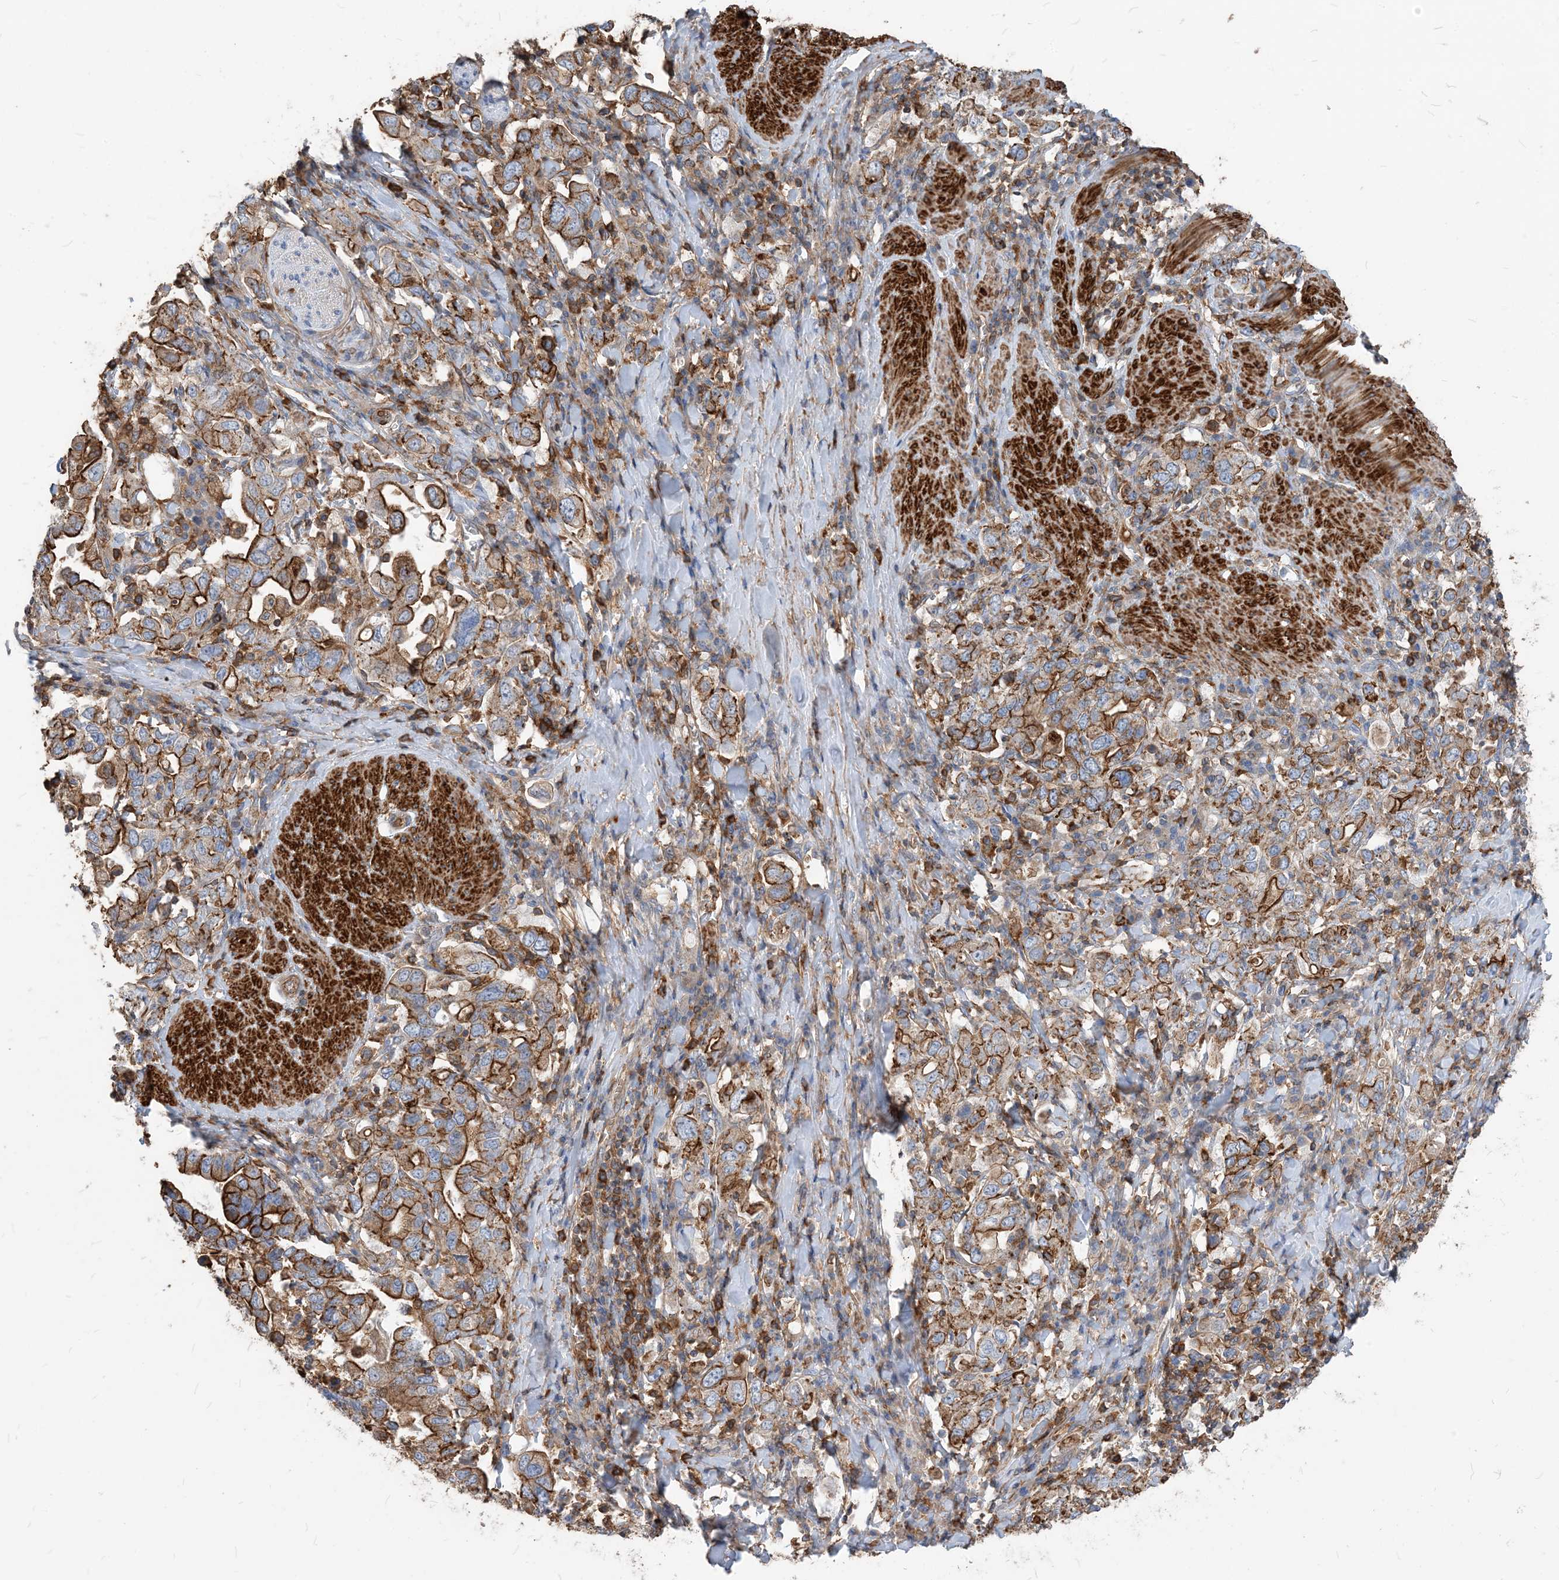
{"staining": {"intensity": "strong", "quantity": "25%-75%", "location": "cytoplasmic/membranous"}, "tissue": "stomach cancer", "cell_type": "Tumor cells", "image_type": "cancer", "snomed": [{"axis": "morphology", "description": "Adenocarcinoma, NOS"}, {"axis": "topography", "description": "Stomach, upper"}], "caption": "A photomicrograph of stomach cancer stained for a protein displays strong cytoplasmic/membranous brown staining in tumor cells. Nuclei are stained in blue.", "gene": "PARVG", "patient": {"sex": "male", "age": 62}}